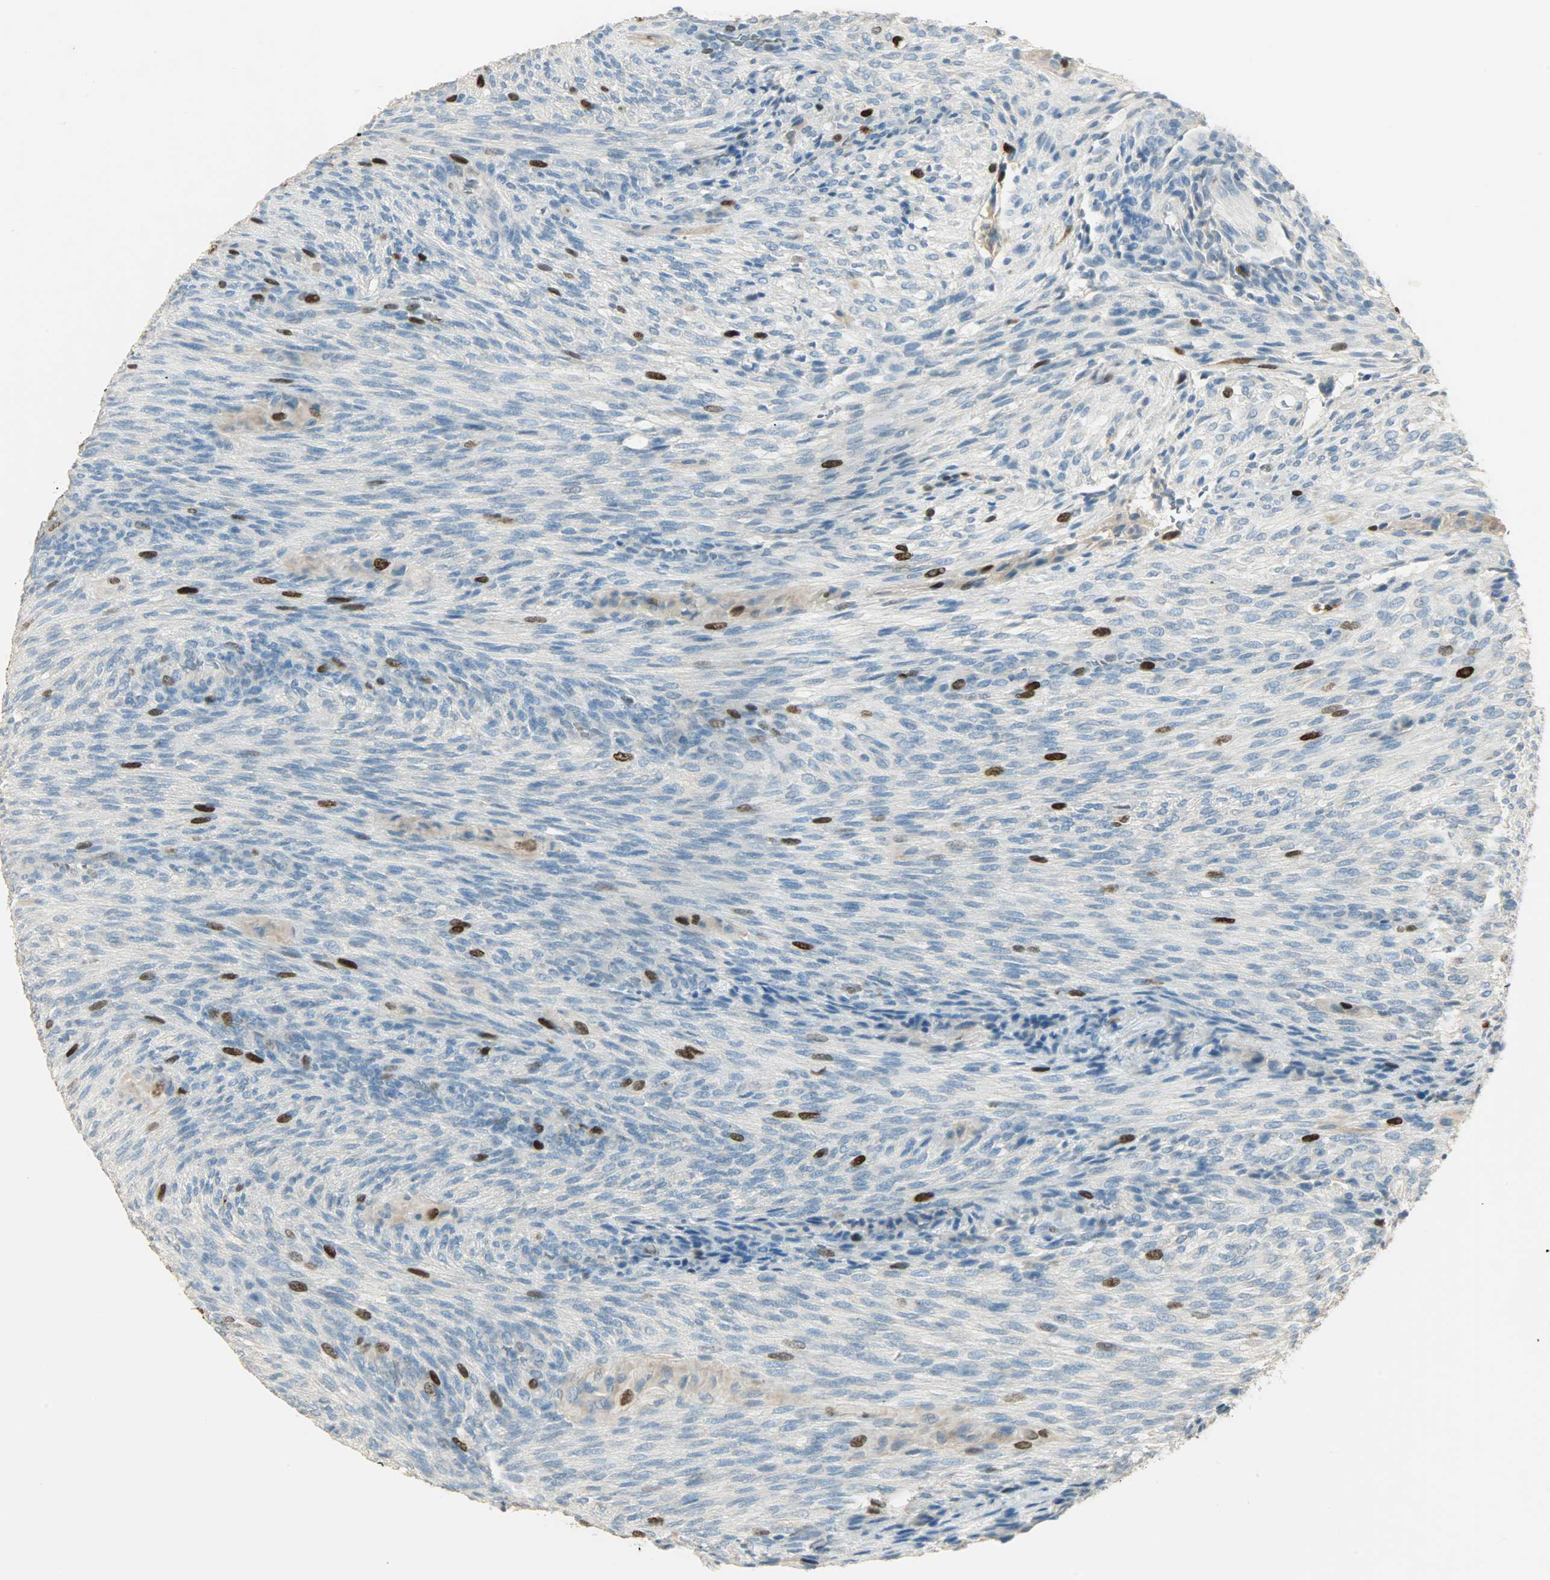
{"staining": {"intensity": "strong", "quantity": "<25%", "location": "nuclear"}, "tissue": "glioma", "cell_type": "Tumor cells", "image_type": "cancer", "snomed": [{"axis": "morphology", "description": "Glioma, malignant, High grade"}, {"axis": "topography", "description": "Cerebral cortex"}], "caption": "Glioma stained for a protein displays strong nuclear positivity in tumor cells.", "gene": "TPX2", "patient": {"sex": "female", "age": 55}}